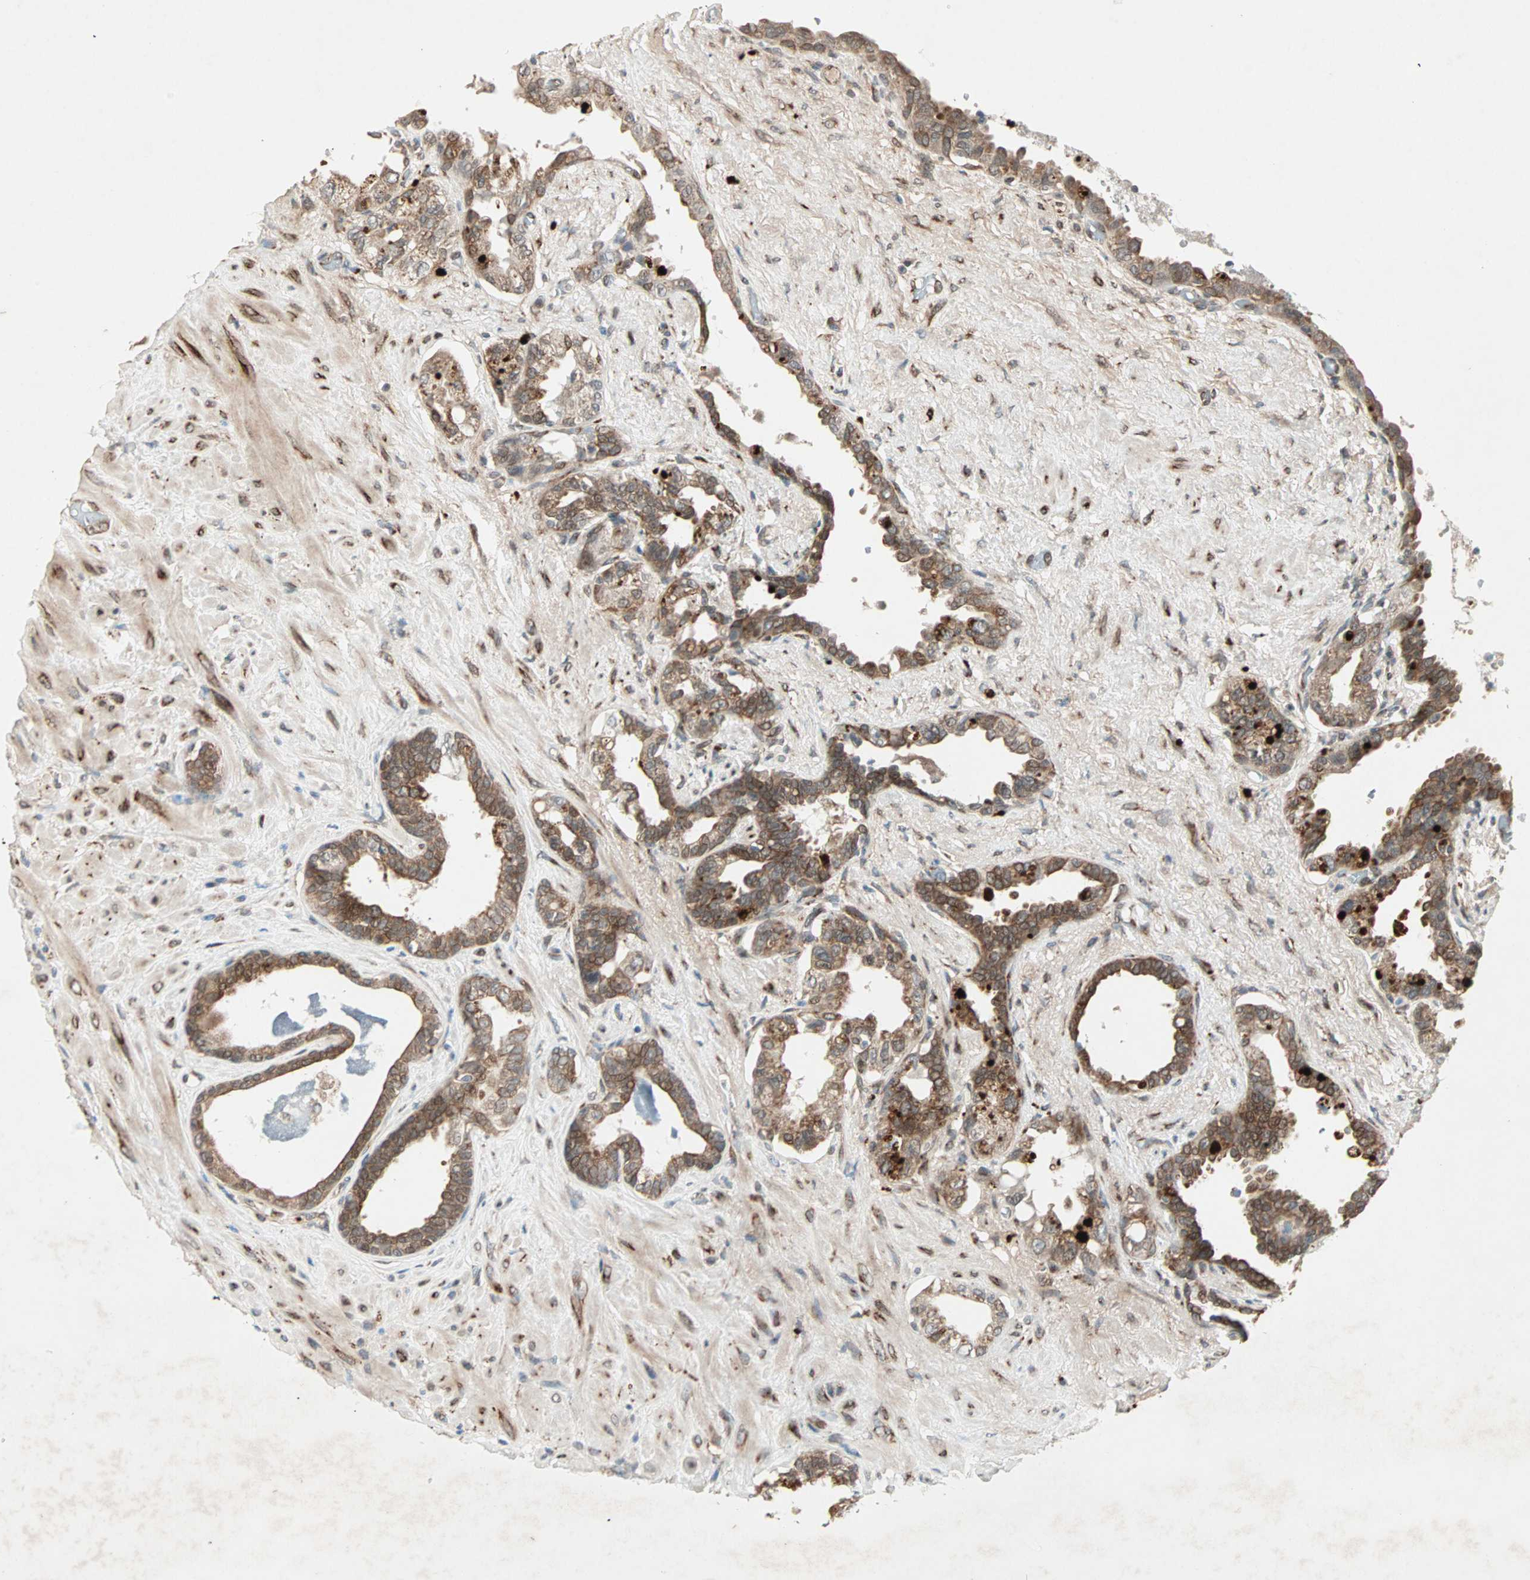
{"staining": {"intensity": "moderate", "quantity": ">75%", "location": "cytoplasmic/membranous"}, "tissue": "seminal vesicle", "cell_type": "Glandular cells", "image_type": "normal", "snomed": [{"axis": "morphology", "description": "Normal tissue, NOS"}, {"axis": "topography", "description": "Seminal veicle"}], "caption": "Moderate cytoplasmic/membranous positivity for a protein is seen in about >75% of glandular cells of benign seminal vesicle using immunohistochemistry.", "gene": "ZNF37A", "patient": {"sex": "male", "age": 61}}